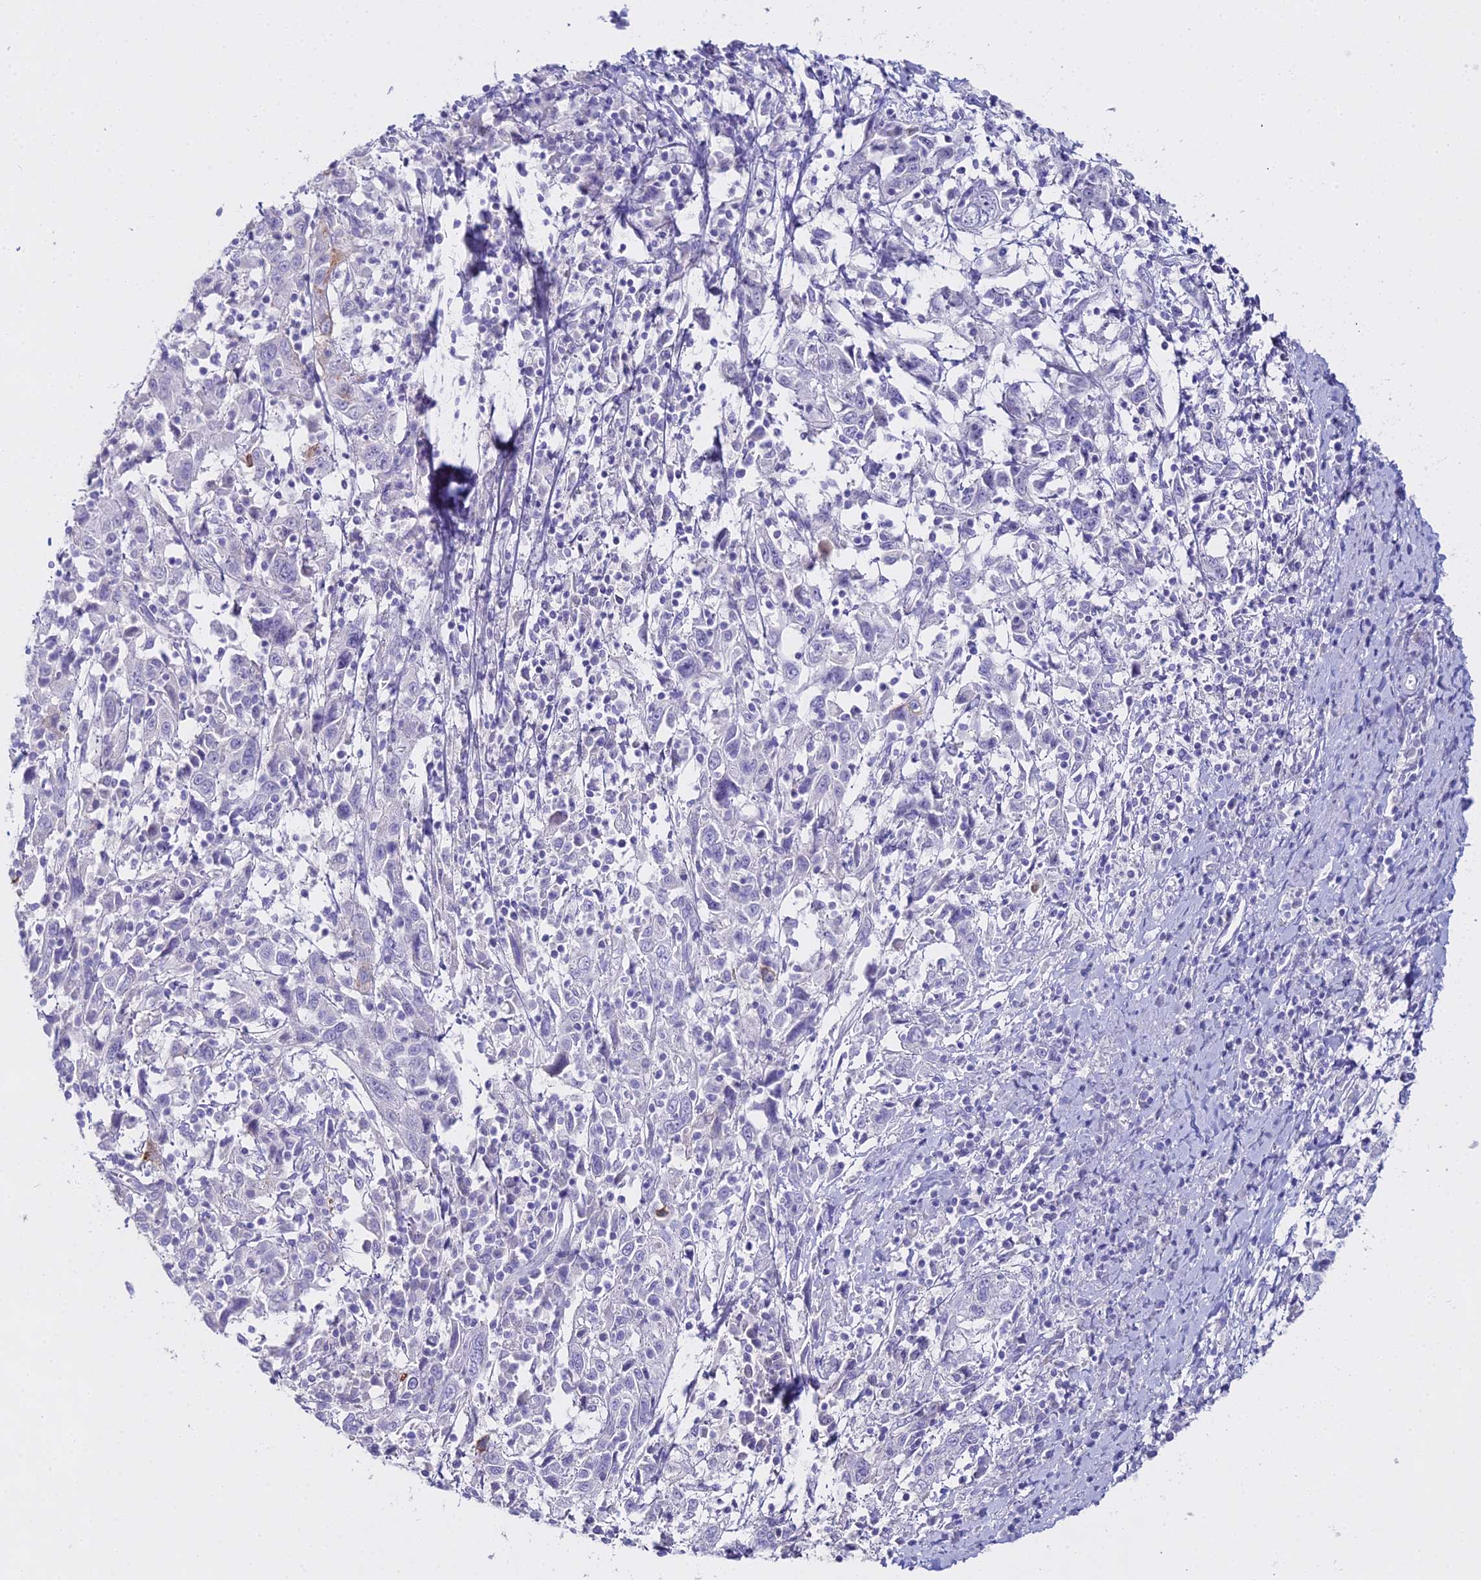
{"staining": {"intensity": "negative", "quantity": "none", "location": "none"}, "tissue": "cervical cancer", "cell_type": "Tumor cells", "image_type": "cancer", "snomed": [{"axis": "morphology", "description": "Squamous cell carcinoma, NOS"}, {"axis": "topography", "description": "Cervix"}], "caption": "DAB (3,3'-diaminobenzidine) immunohistochemical staining of human cervical cancer (squamous cell carcinoma) displays no significant staining in tumor cells.", "gene": "ALPP", "patient": {"sex": "female", "age": 46}}